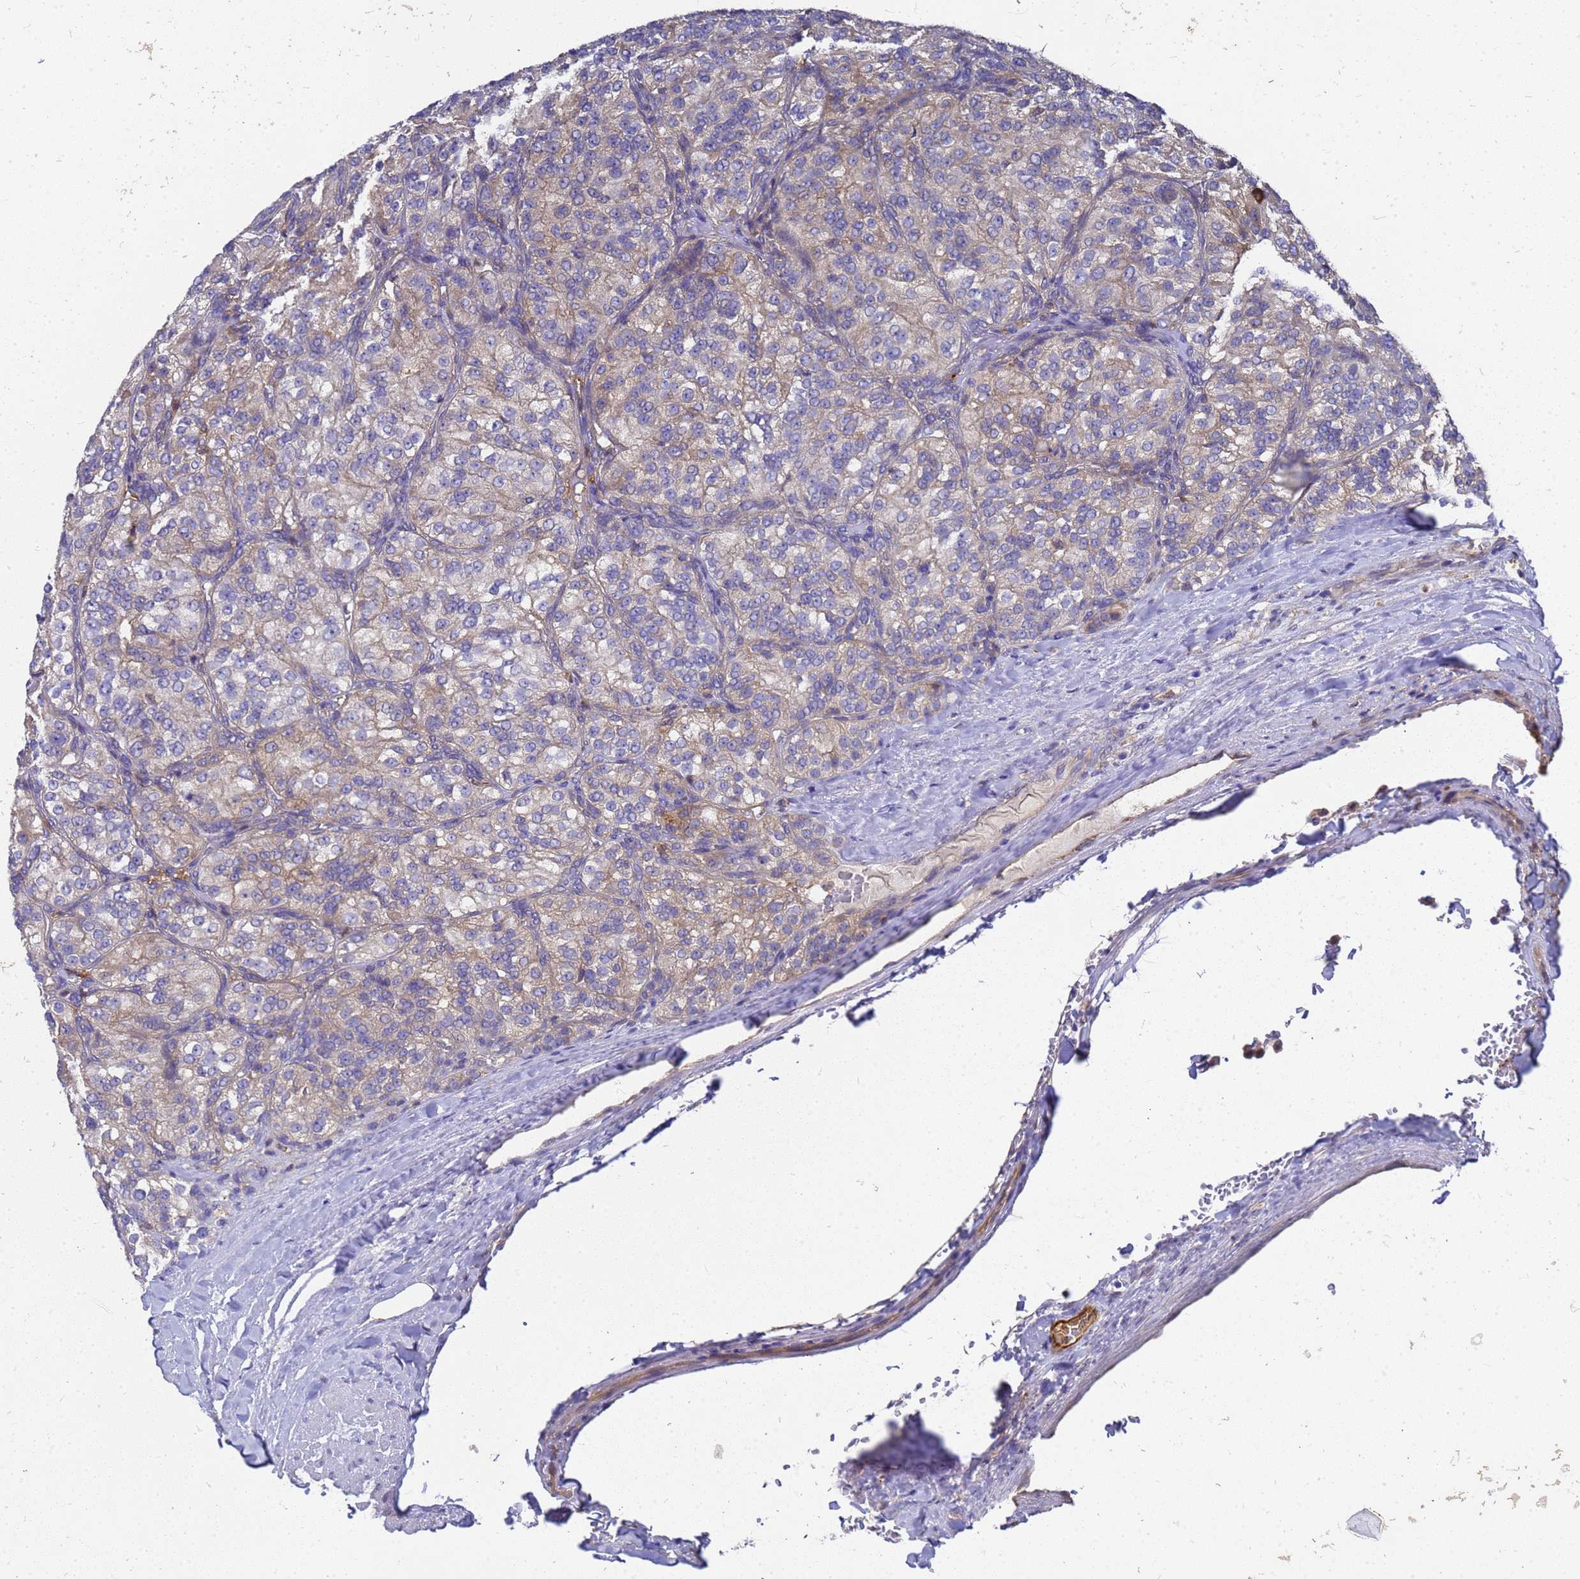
{"staining": {"intensity": "weak", "quantity": "<25%", "location": "cytoplasmic/membranous"}, "tissue": "renal cancer", "cell_type": "Tumor cells", "image_type": "cancer", "snomed": [{"axis": "morphology", "description": "Adenocarcinoma, NOS"}, {"axis": "topography", "description": "Kidney"}], "caption": "This is a photomicrograph of immunohistochemistry (IHC) staining of renal cancer, which shows no positivity in tumor cells.", "gene": "SLC35E2B", "patient": {"sex": "female", "age": 63}}